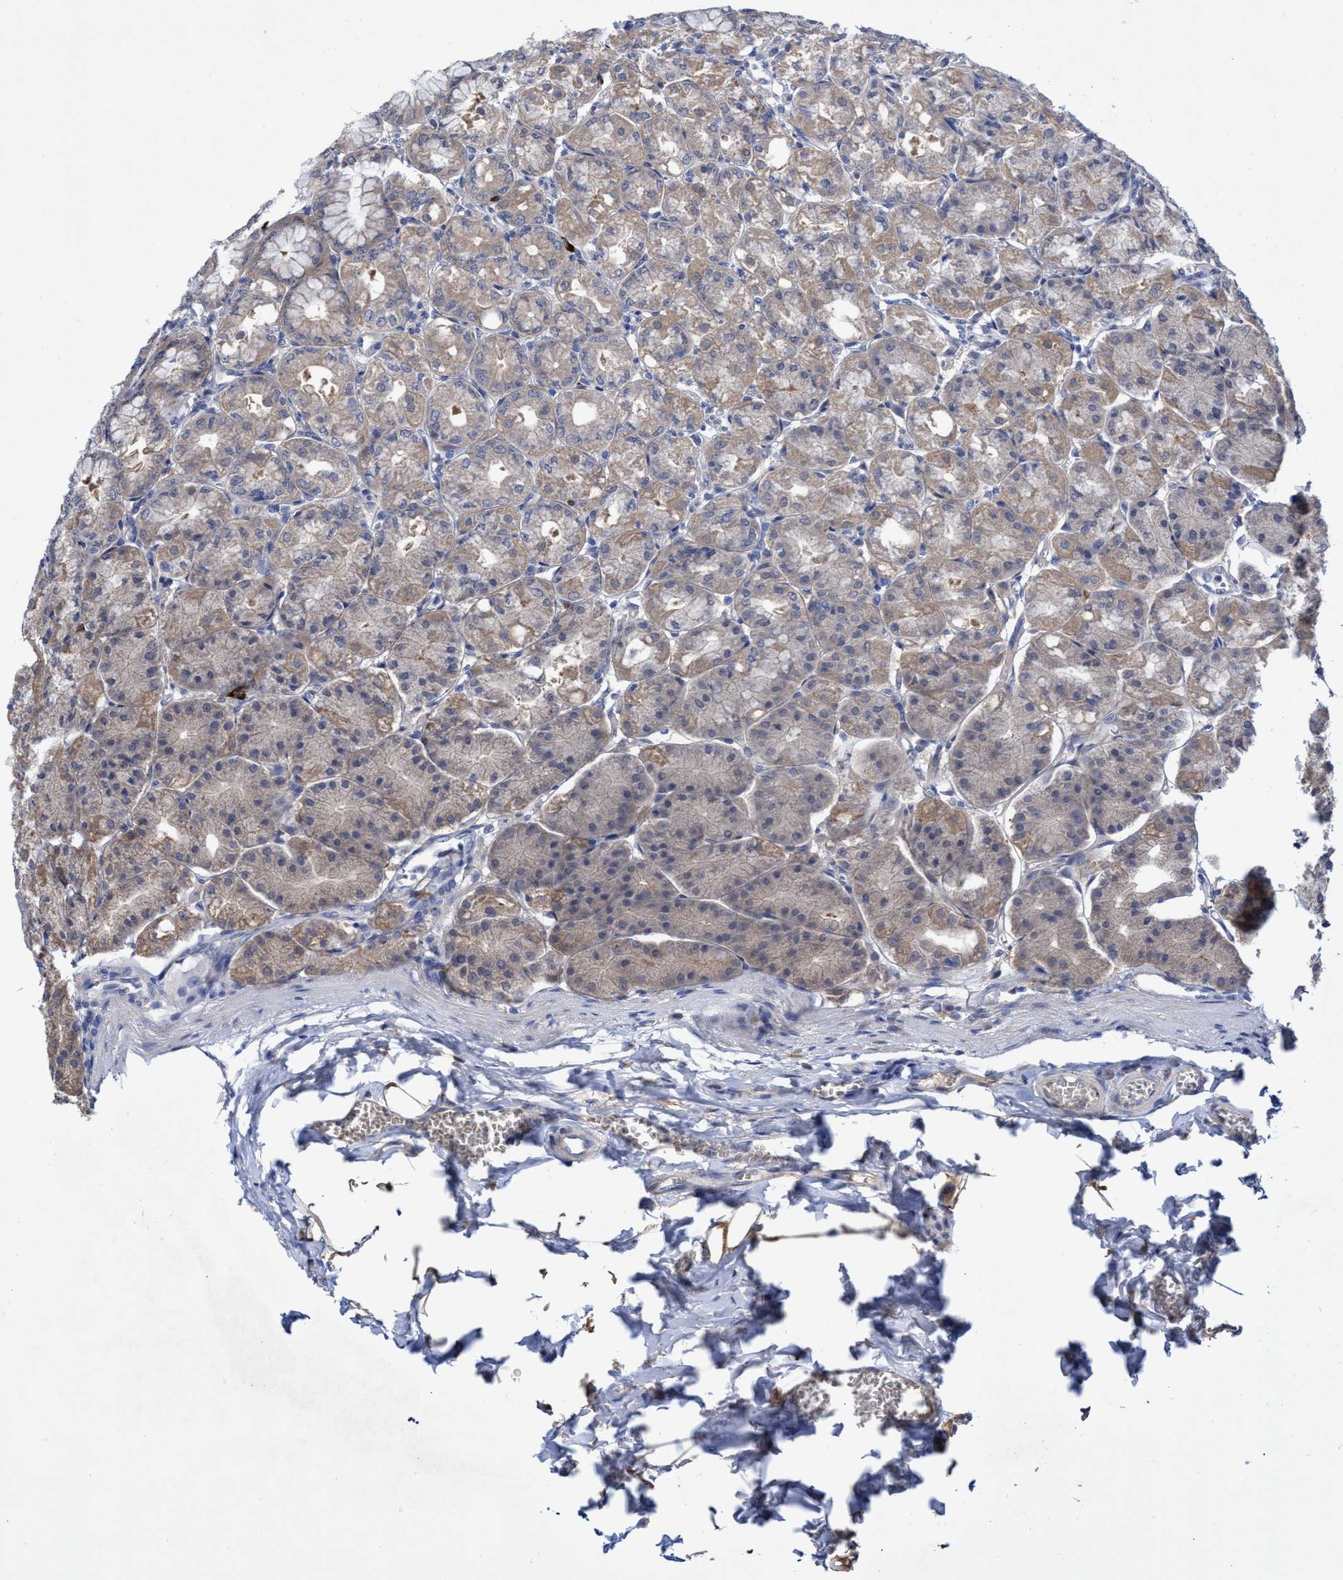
{"staining": {"intensity": "weak", "quantity": ">75%", "location": "cytoplasmic/membranous"}, "tissue": "stomach", "cell_type": "Glandular cells", "image_type": "normal", "snomed": [{"axis": "morphology", "description": "Normal tissue, NOS"}, {"axis": "topography", "description": "Stomach, lower"}], "caption": "Immunohistochemistry histopathology image of unremarkable human stomach stained for a protein (brown), which exhibits low levels of weak cytoplasmic/membranous positivity in about >75% of glandular cells.", "gene": "SVEP1", "patient": {"sex": "male", "age": 71}}